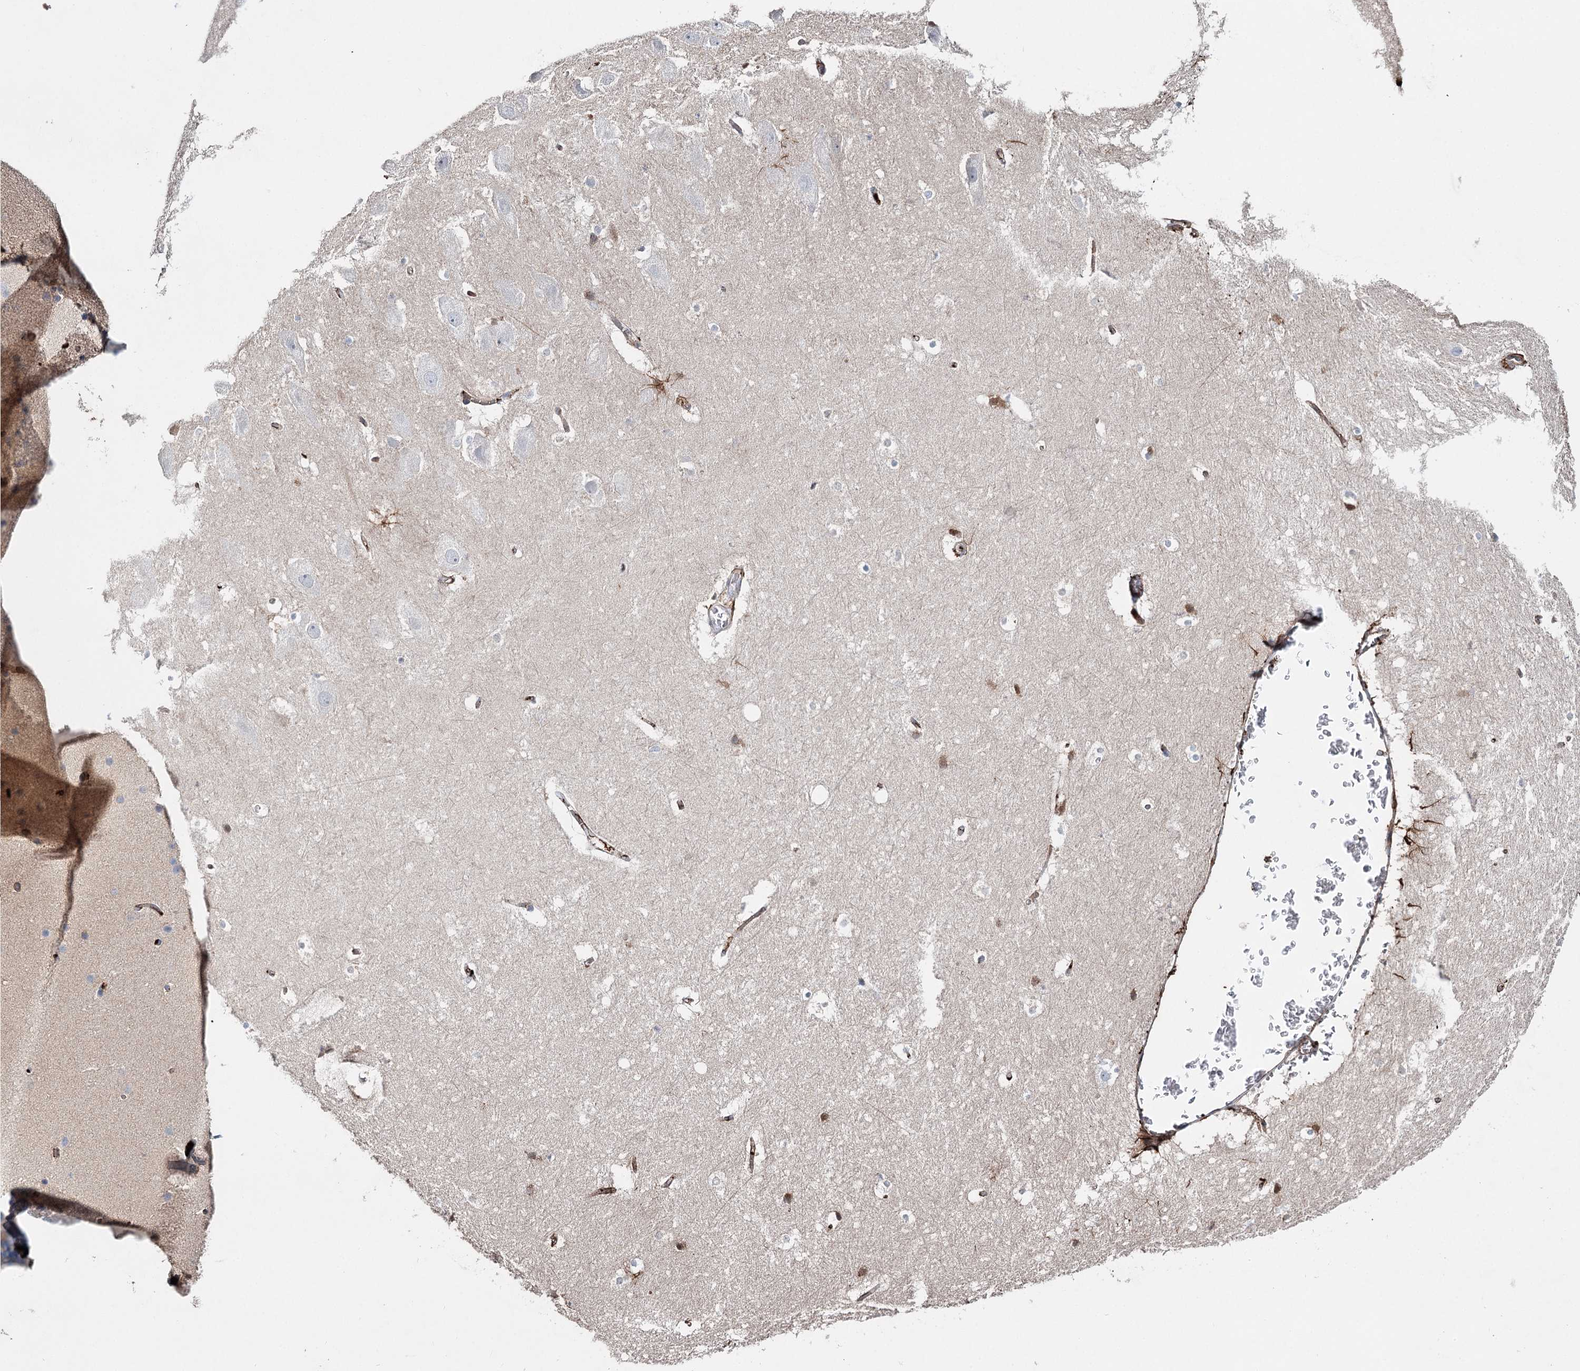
{"staining": {"intensity": "negative", "quantity": "none", "location": "none"}, "tissue": "hippocampus", "cell_type": "Glial cells", "image_type": "normal", "snomed": [{"axis": "morphology", "description": "Normal tissue, NOS"}, {"axis": "topography", "description": "Hippocampus"}], "caption": "A high-resolution histopathology image shows IHC staining of normal hippocampus, which displays no significant expression in glial cells.", "gene": "ALKBH8", "patient": {"sex": "female", "age": 52}}